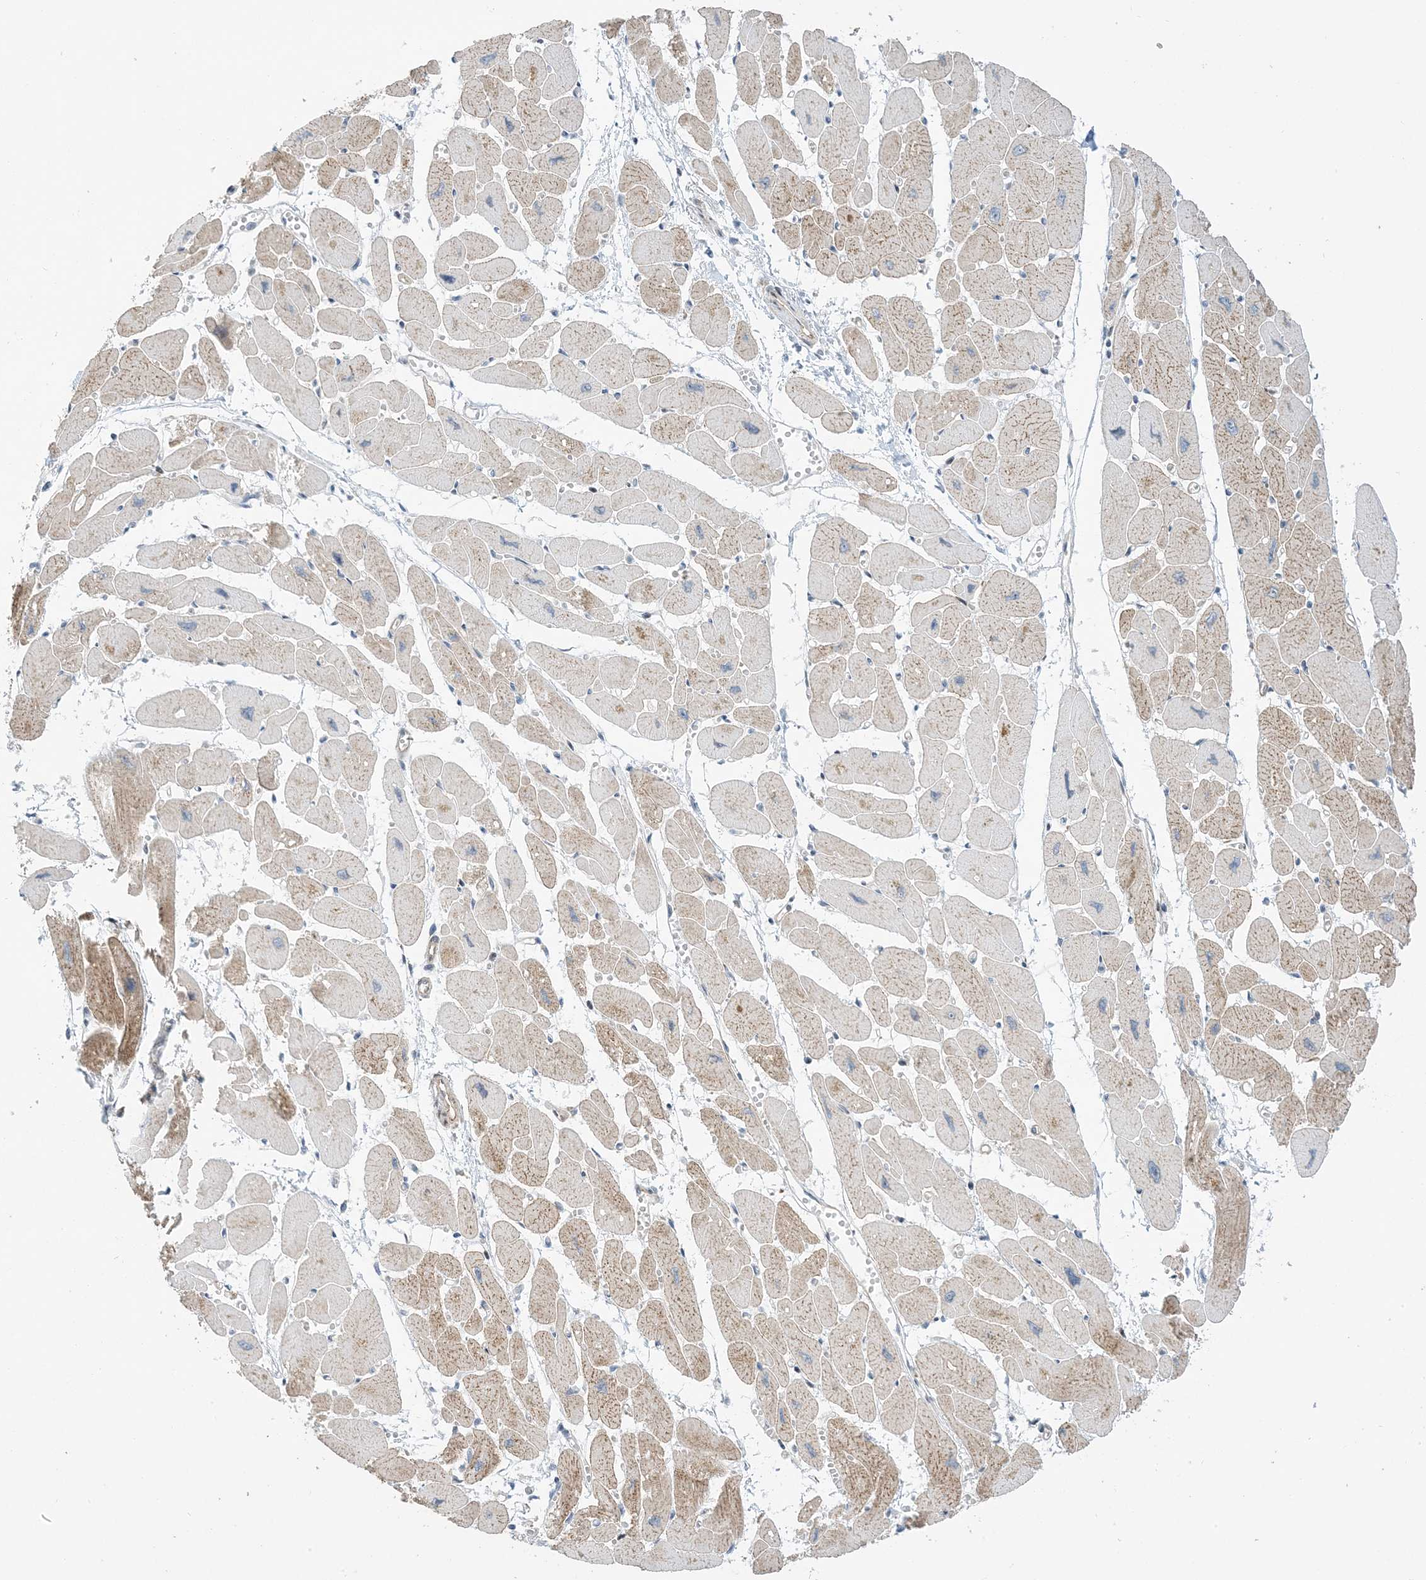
{"staining": {"intensity": "moderate", "quantity": "25%-75%", "location": "cytoplasmic/membranous"}, "tissue": "heart muscle", "cell_type": "Cardiomyocytes", "image_type": "normal", "snomed": [{"axis": "morphology", "description": "Normal tissue, NOS"}, {"axis": "topography", "description": "Heart"}], "caption": "A high-resolution photomicrograph shows IHC staining of unremarkable heart muscle, which reveals moderate cytoplasmic/membranous staining in approximately 25%-75% of cardiomyocytes.", "gene": "IL36B", "patient": {"sex": "female", "age": 54}}